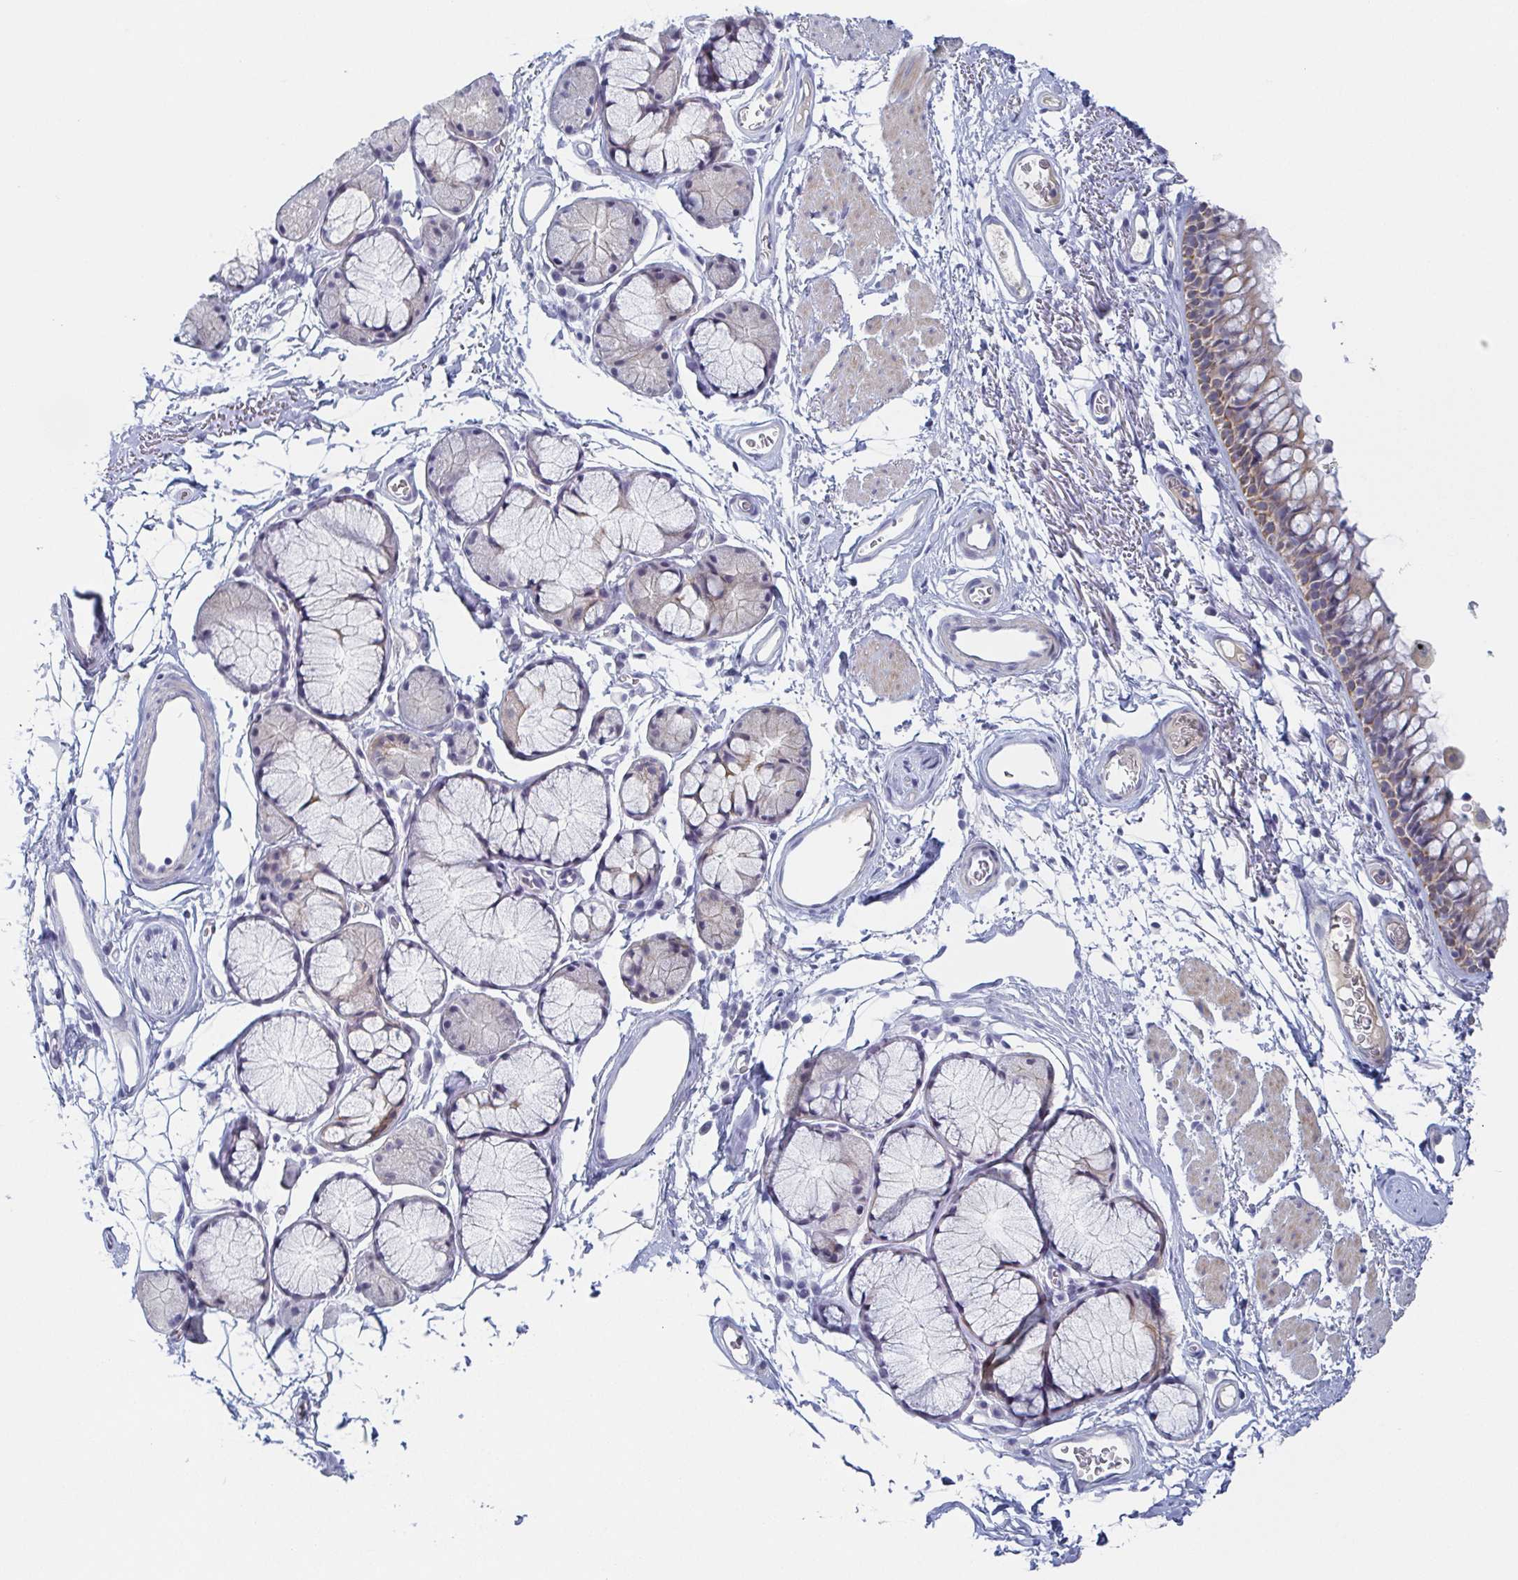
{"staining": {"intensity": "moderate", "quantity": "25%-75%", "location": "cytoplasmic/membranous"}, "tissue": "bronchus", "cell_type": "Respiratory epithelial cells", "image_type": "normal", "snomed": [{"axis": "morphology", "description": "Normal tissue, NOS"}, {"axis": "topography", "description": "Cartilage tissue"}, {"axis": "topography", "description": "Bronchus"}], "caption": "Moderate cytoplasmic/membranous protein staining is appreciated in approximately 25%-75% of respiratory epithelial cells in bronchus. The staining is performed using DAB (3,3'-diaminobenzidine) brown chromogen to label protein expression. The nuclei are counter-stained blue using hematoxylin.", "gene": "RHOV", "patient": {"sex": "female", "age": 79}}